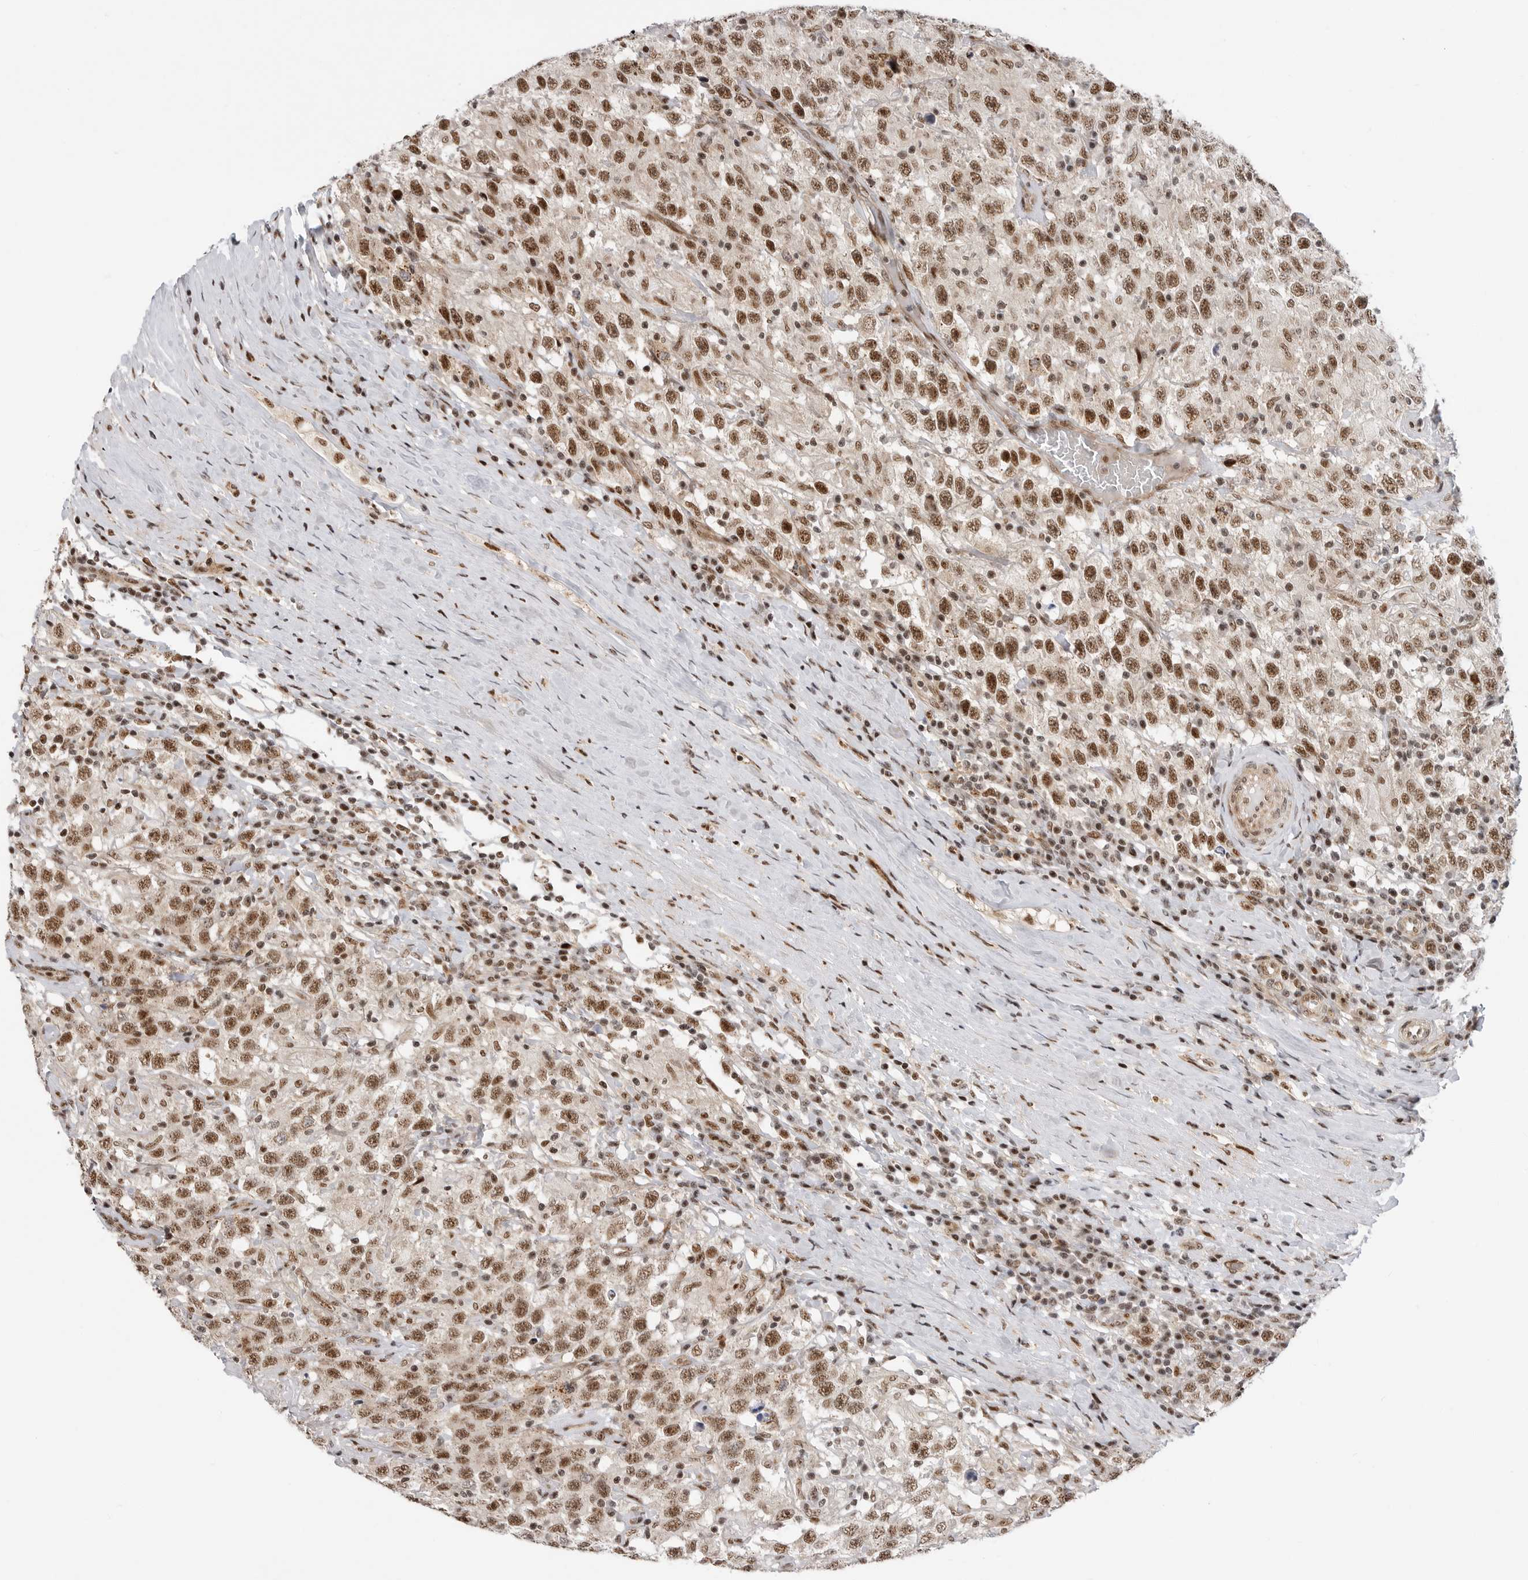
{"staining": {"intensity": "moderate", "quantity": ">75%", "location": "nuclear"}, "tissue": "testis cancer", "cell_type": "Tumor cells", "image_type": "cancer", "snomed": [{"axis": "morphology", "description": "Seminoma, NOS"}, {"axis": "topography", "description": "Testis"}], "caption": "The histopathology image exhibits immunohistochemical staining of testis seminoma. There is moderate nuclear expression is identified in approximately >75% of tumor cells. The staining is performed using DAB (3,3'-diaminobenzidine) brown chromogen to label protein expression. The nuclei are counter-stained blue using hematoxylin.", "gene": "GPATCH2", "patient": {"sex": "male", "age": 41}}